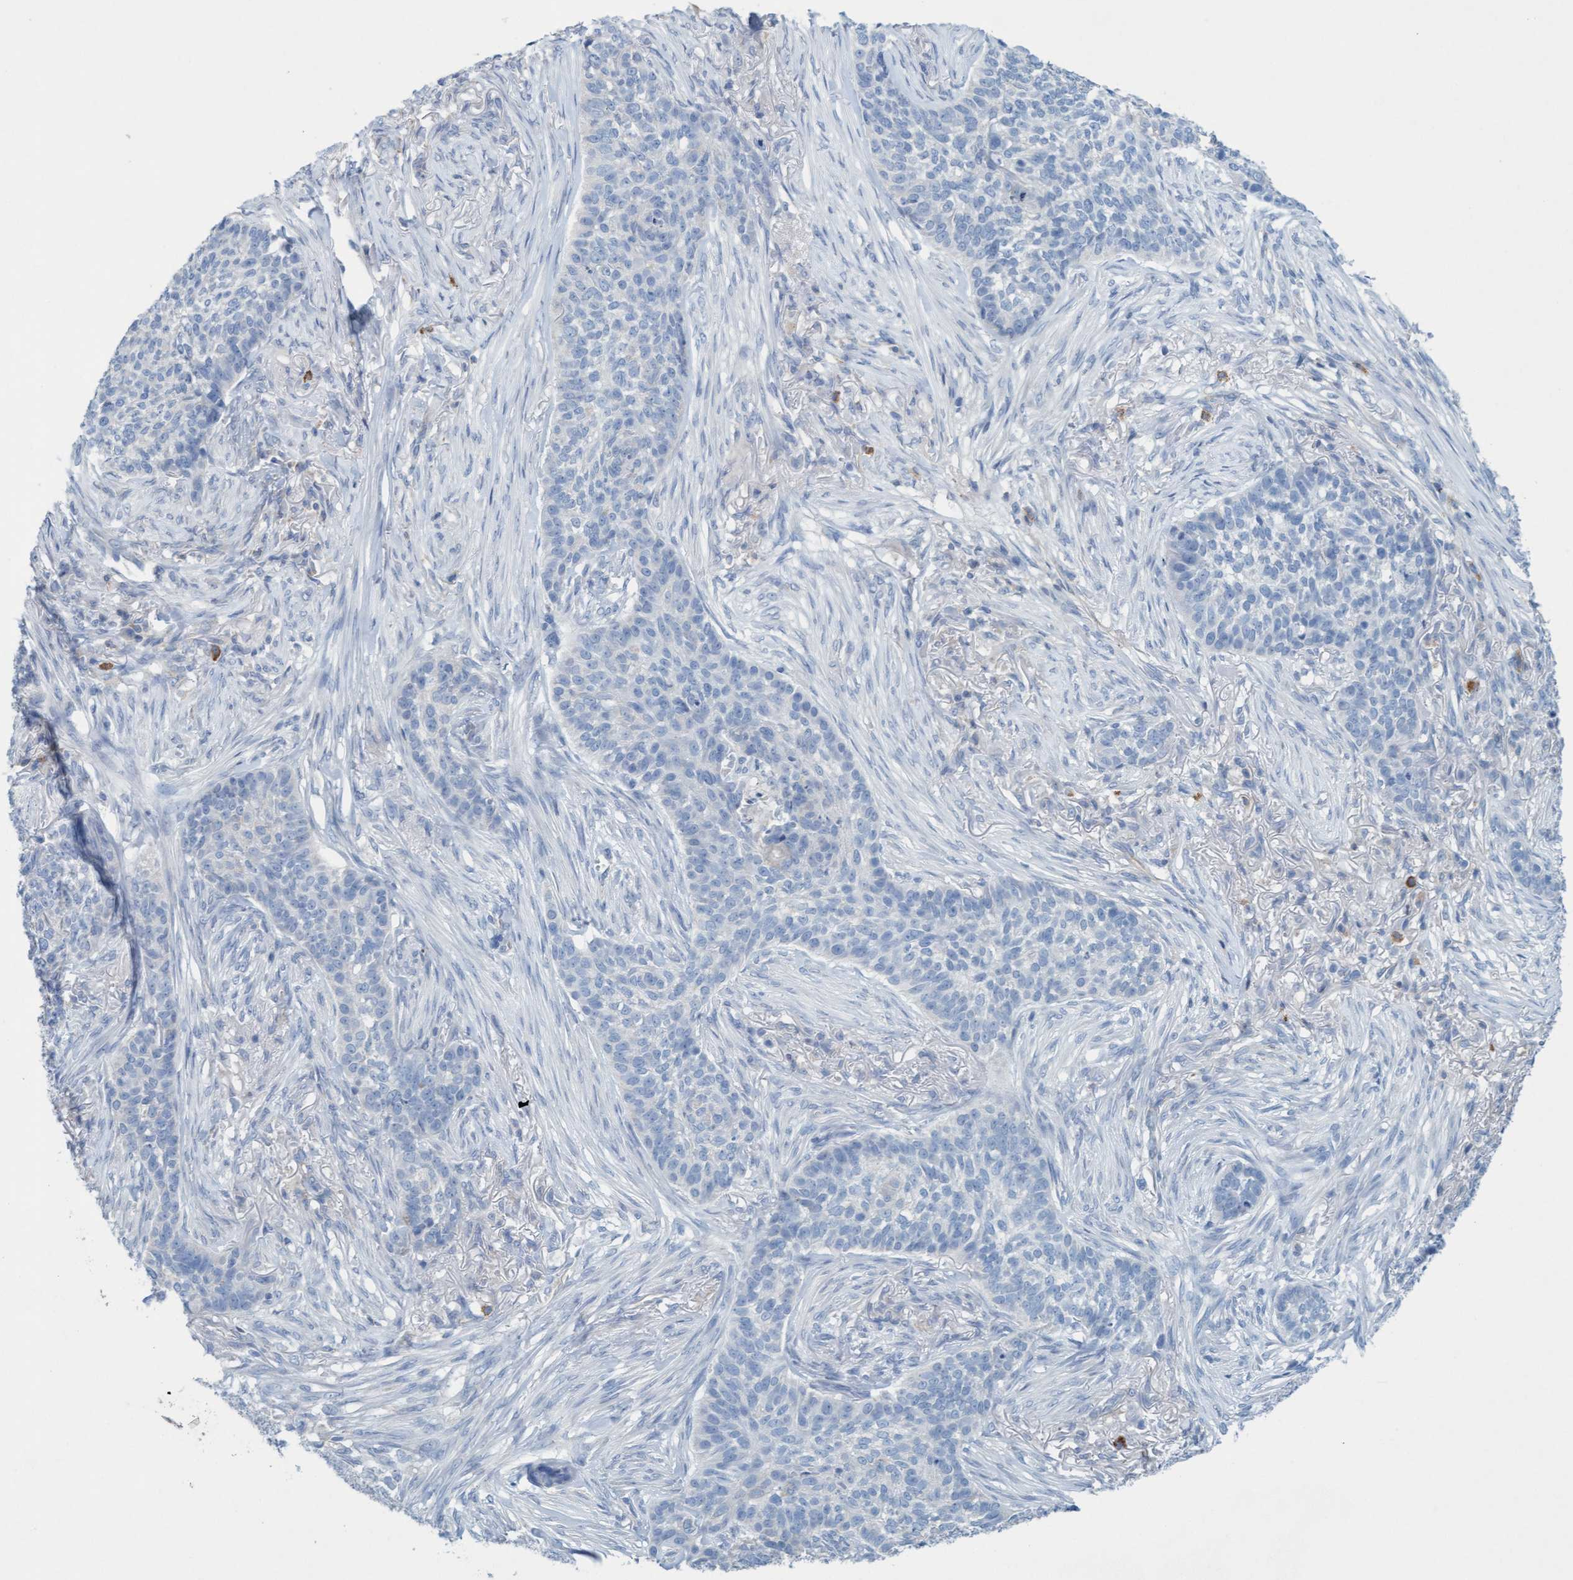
{"staining": {"intensity": "negative", "quantity": "none", "location": "none"}, "tissue": "skin cancer", "cell_type": "Tumor cells", "image_type": "cancer", "snomed": [{"axis": "morphology", "description": "Basal cell carcinoma"}, {"axis": "topography", "description": "Skin"}], "caption": "The photomicrograph exhibits no significant expression in tumor cells of basal cell carcinoma (skin).", "gene": "SIGIRR", "patient": {"sex": "male", "age": 85}}